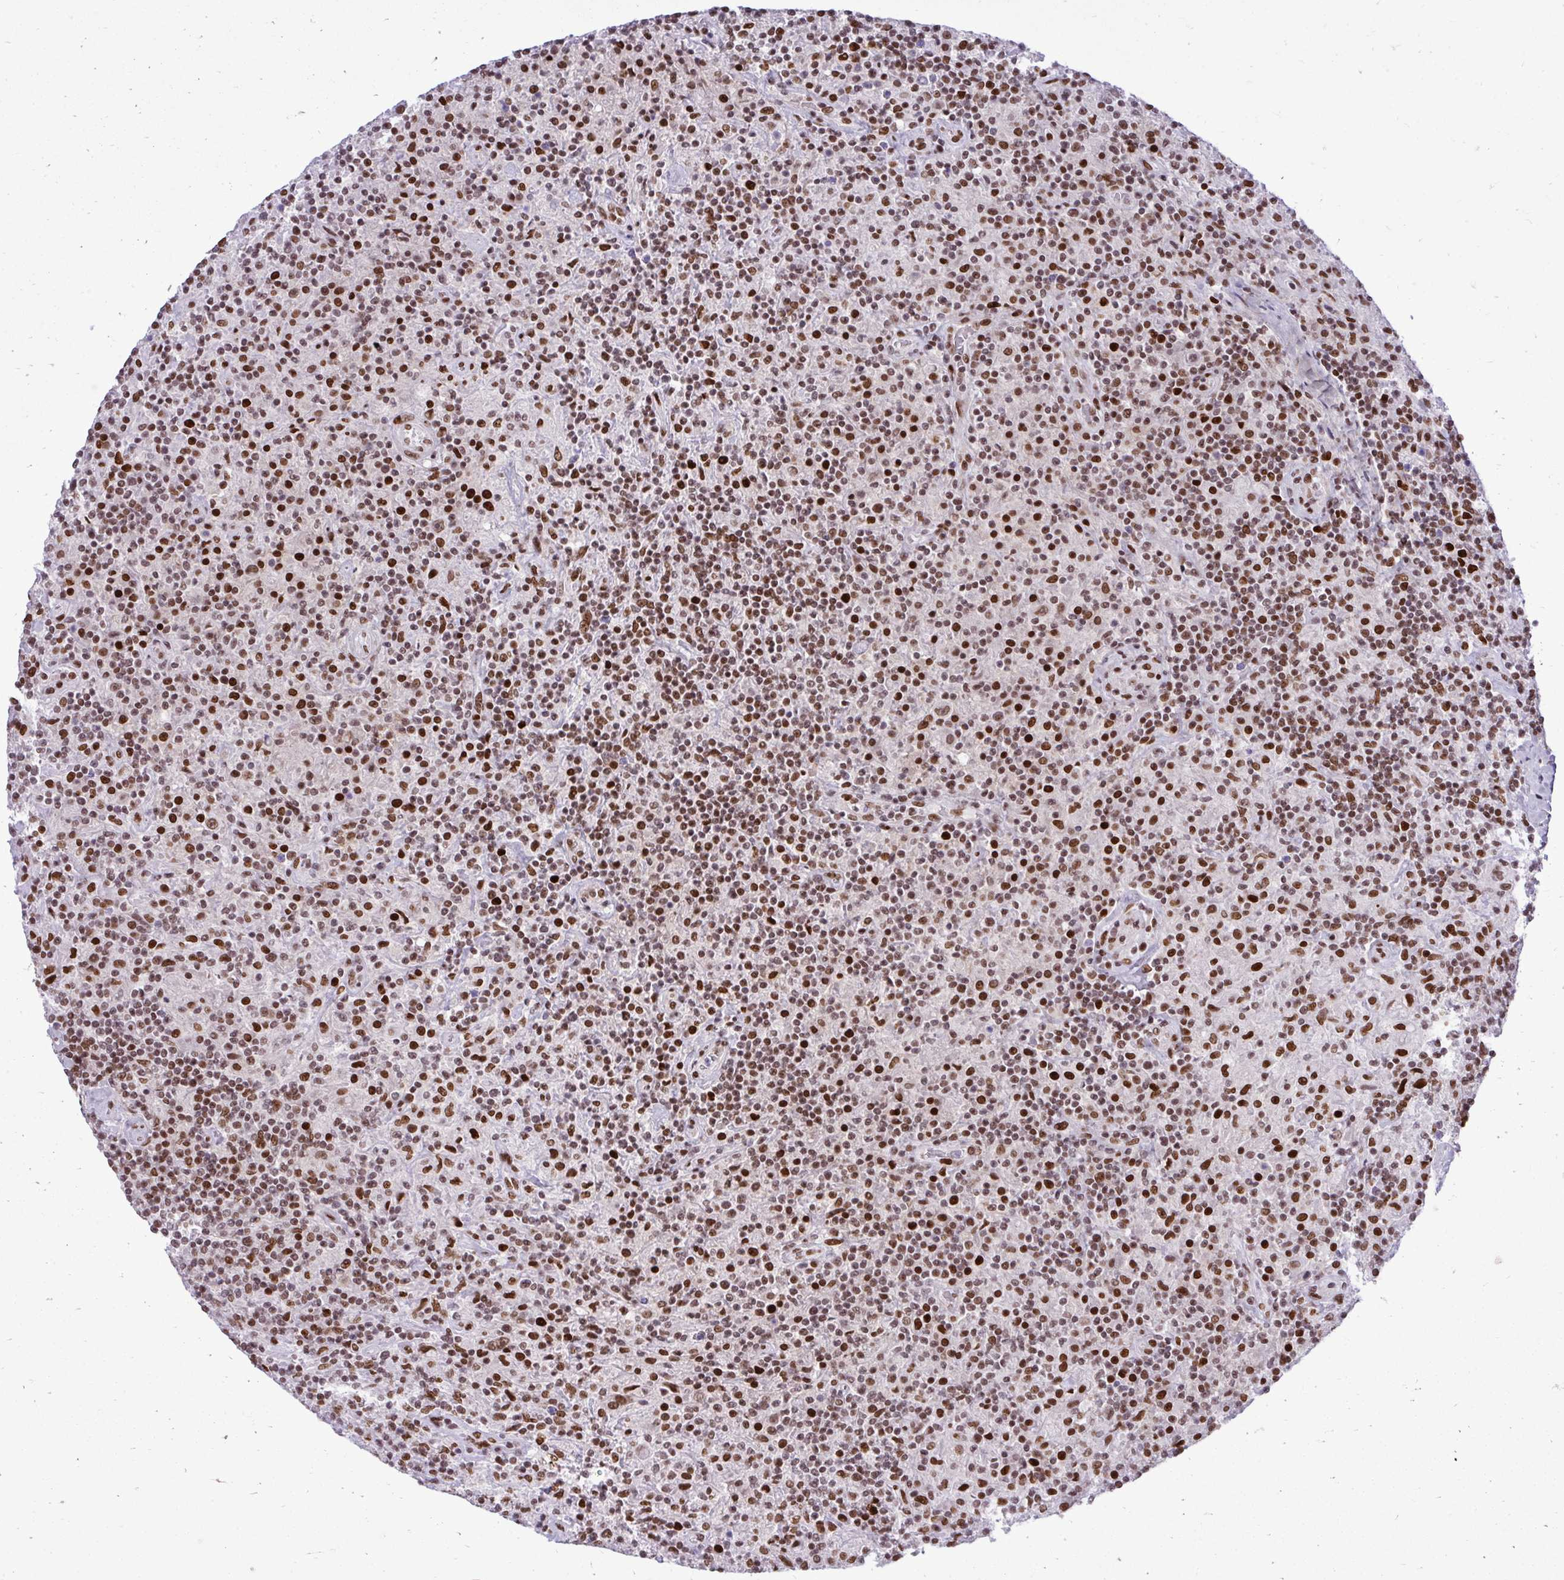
{"staining": {"intensity": "moderate", "quantity": ">75%", "location": "nuclear"}, "tissue": "lymphoma", "cell_type": "Tumor cells", "image_type": "cancer", "snomed": [{"axis": "morphology", "description": "Hodgkin's disease, NOS"}, {"axis": "topography", "description": "Lymph node"}], "caption": "Hodgkin's disease was stained to show a protein in brown. There is medium levels of moderate nuclear expression in approximately >75% of tumor cells. Nuclei are stained in blue.", "gene": "CDYL", "patient": {"sex": "male", "age": 70}}